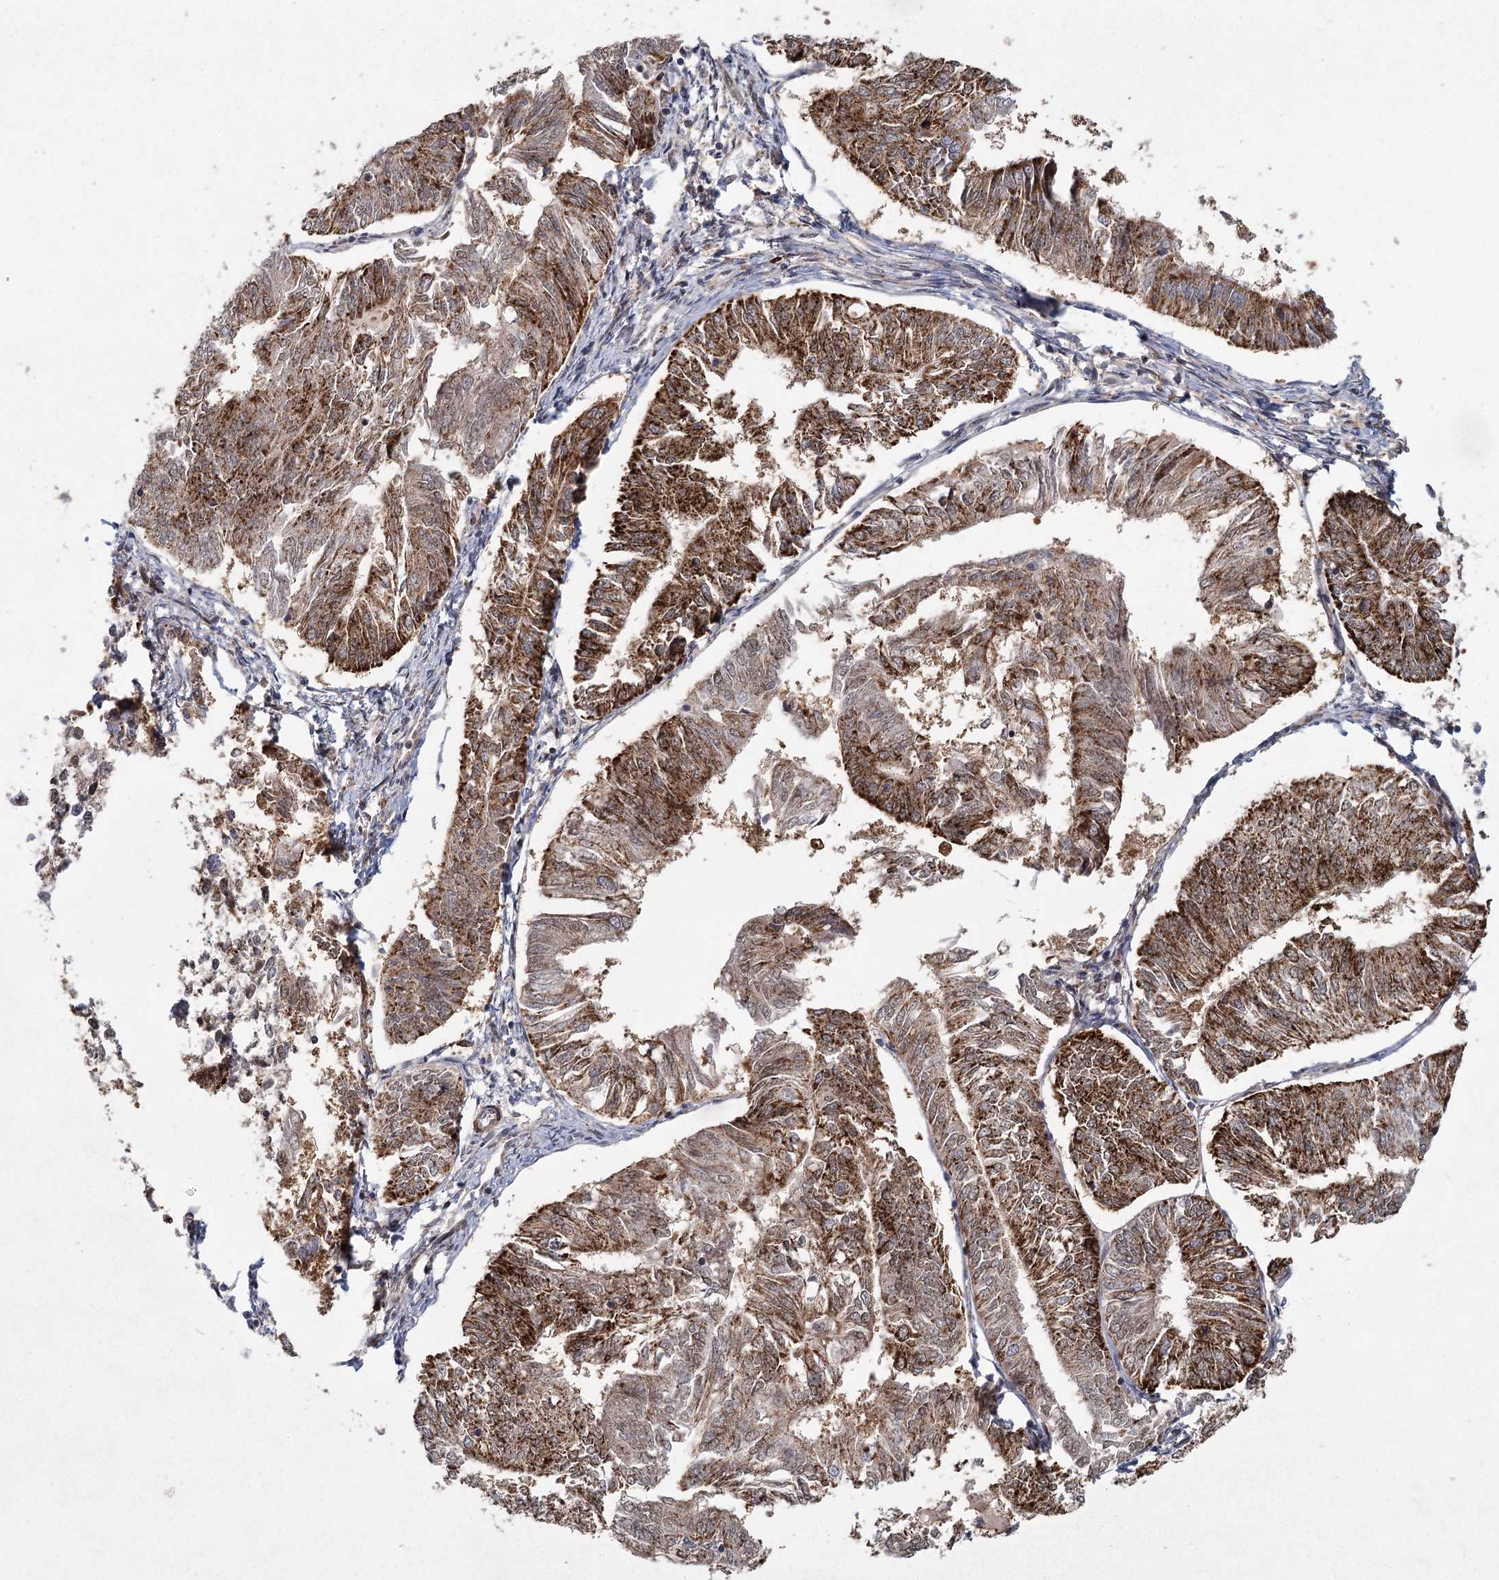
{"staining": {"intensity": "strong", "quantity": "25%-75%", "location": "cytoplasmic/membranous"}, "tissue": "endometrial cancer", "cell_type": "Tumor cells", "image_type": "cancer", "snomed": [{"axis": "morphology", "description": "Adenocarcinoma, NOS"}, {"axis": "topography", "description": "Endometrium"}], "caption": "Approximately 25%-75% of tumor cells in endometrial adenocarcinoma demonstrate strong cytoplasmic/membranous protein expression as visualized by brown immunohistochemical staining.", "gene": "ZCCHC24", "patient": {"sex": "female", "age": 58}}